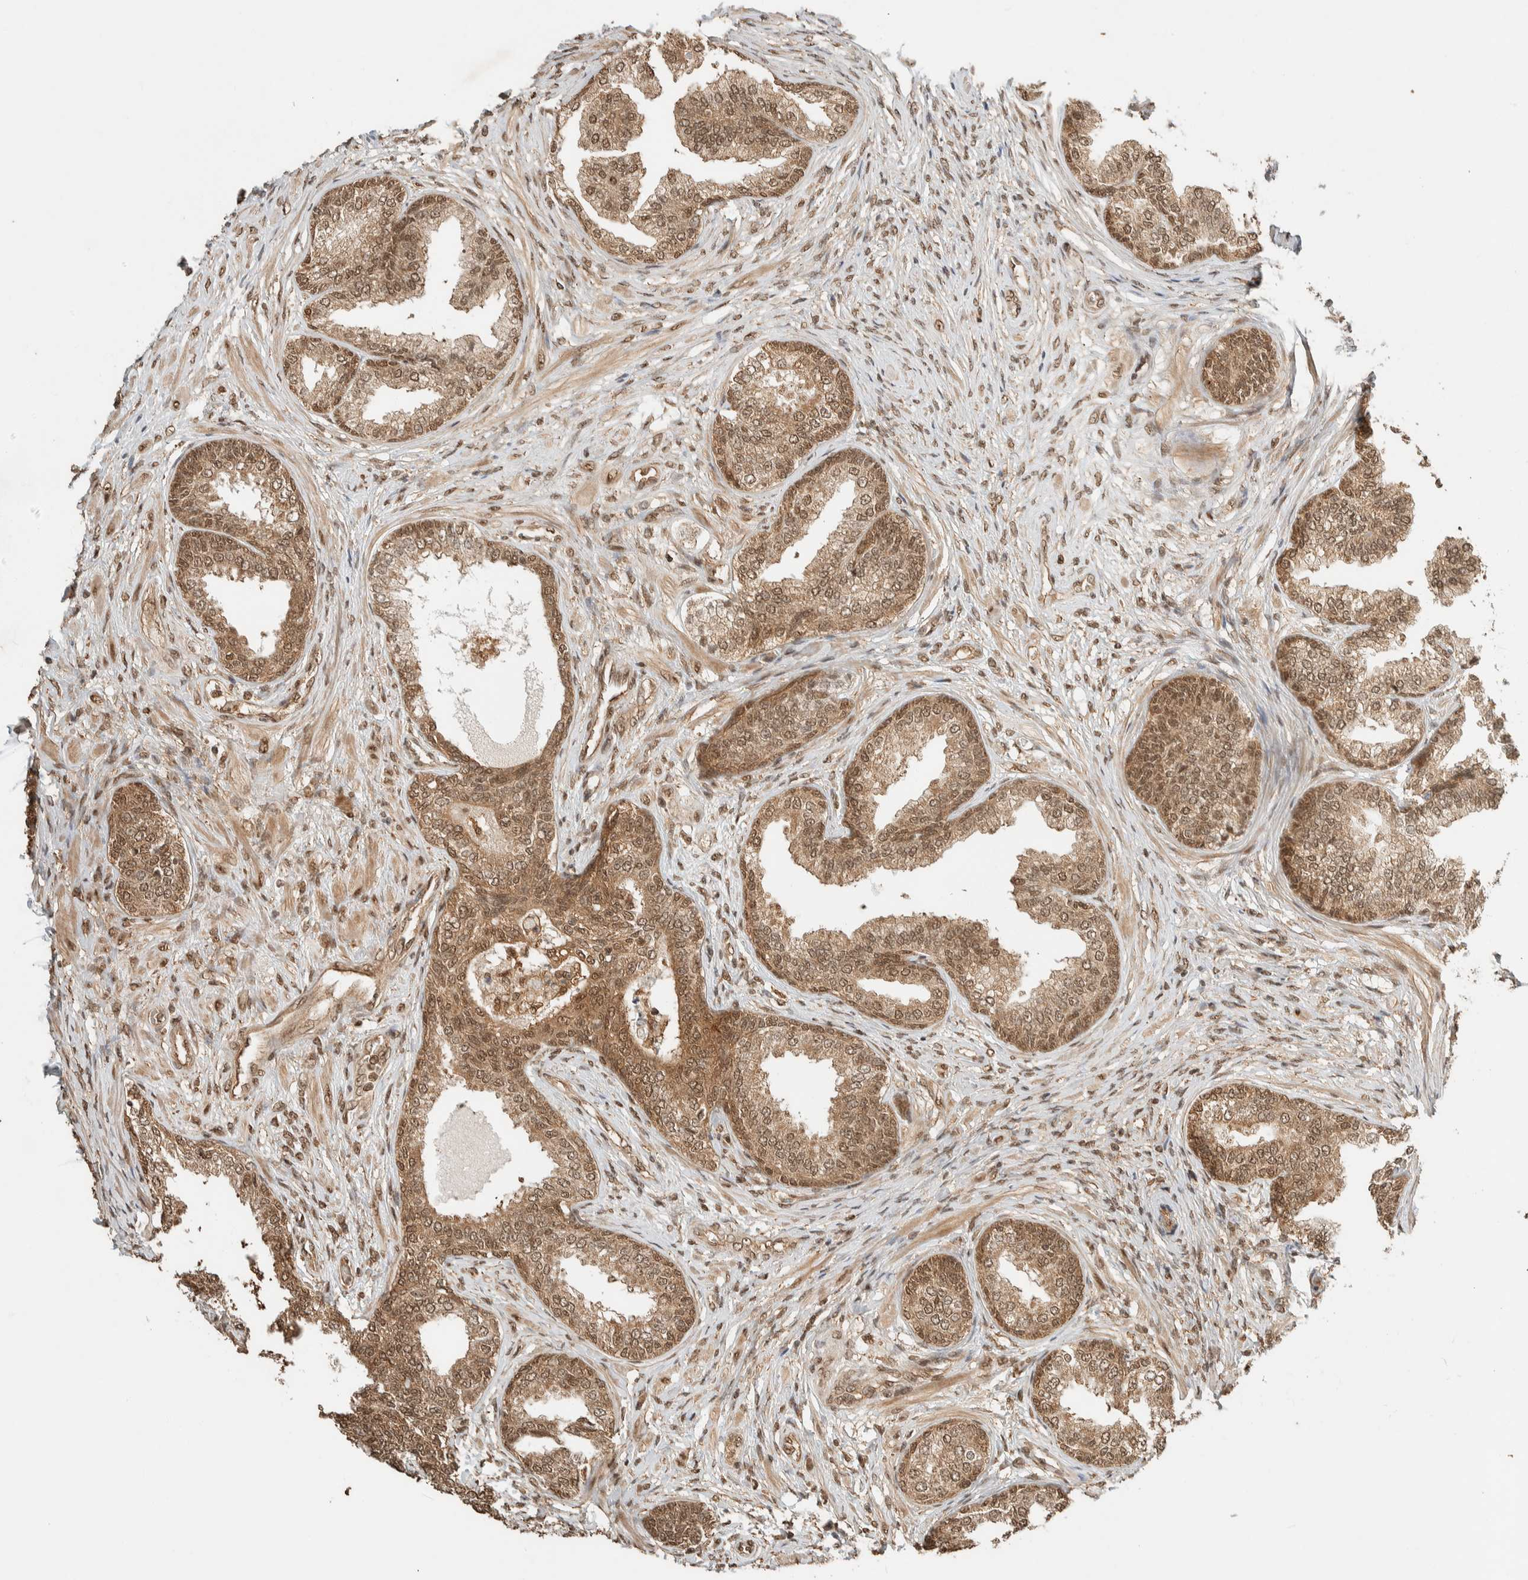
{"staining": {"intensity": "strong", "quantity": ">75%", "location": "cytoplasmic/membranous,nuclear"}, "tissue": "prostate", "cell_type": "Glandular cells", "image_type": "normal", "snomed": [{"axis": "morphology", "description": "Normal tissue, NOS"}, {"axis": "topography", "description": "Prostate"}], "caption": "Brown immunohistochemical staining in benign human prostate demonstrates strong cytoplasmic/membranous,nuclear positivity in approximately >75% of glandular cells. The protein is shown in brown color, while the nuclei are stained blue.", "gene": "ZBTB2", "patient": {"sex": "male", "age": 76}}